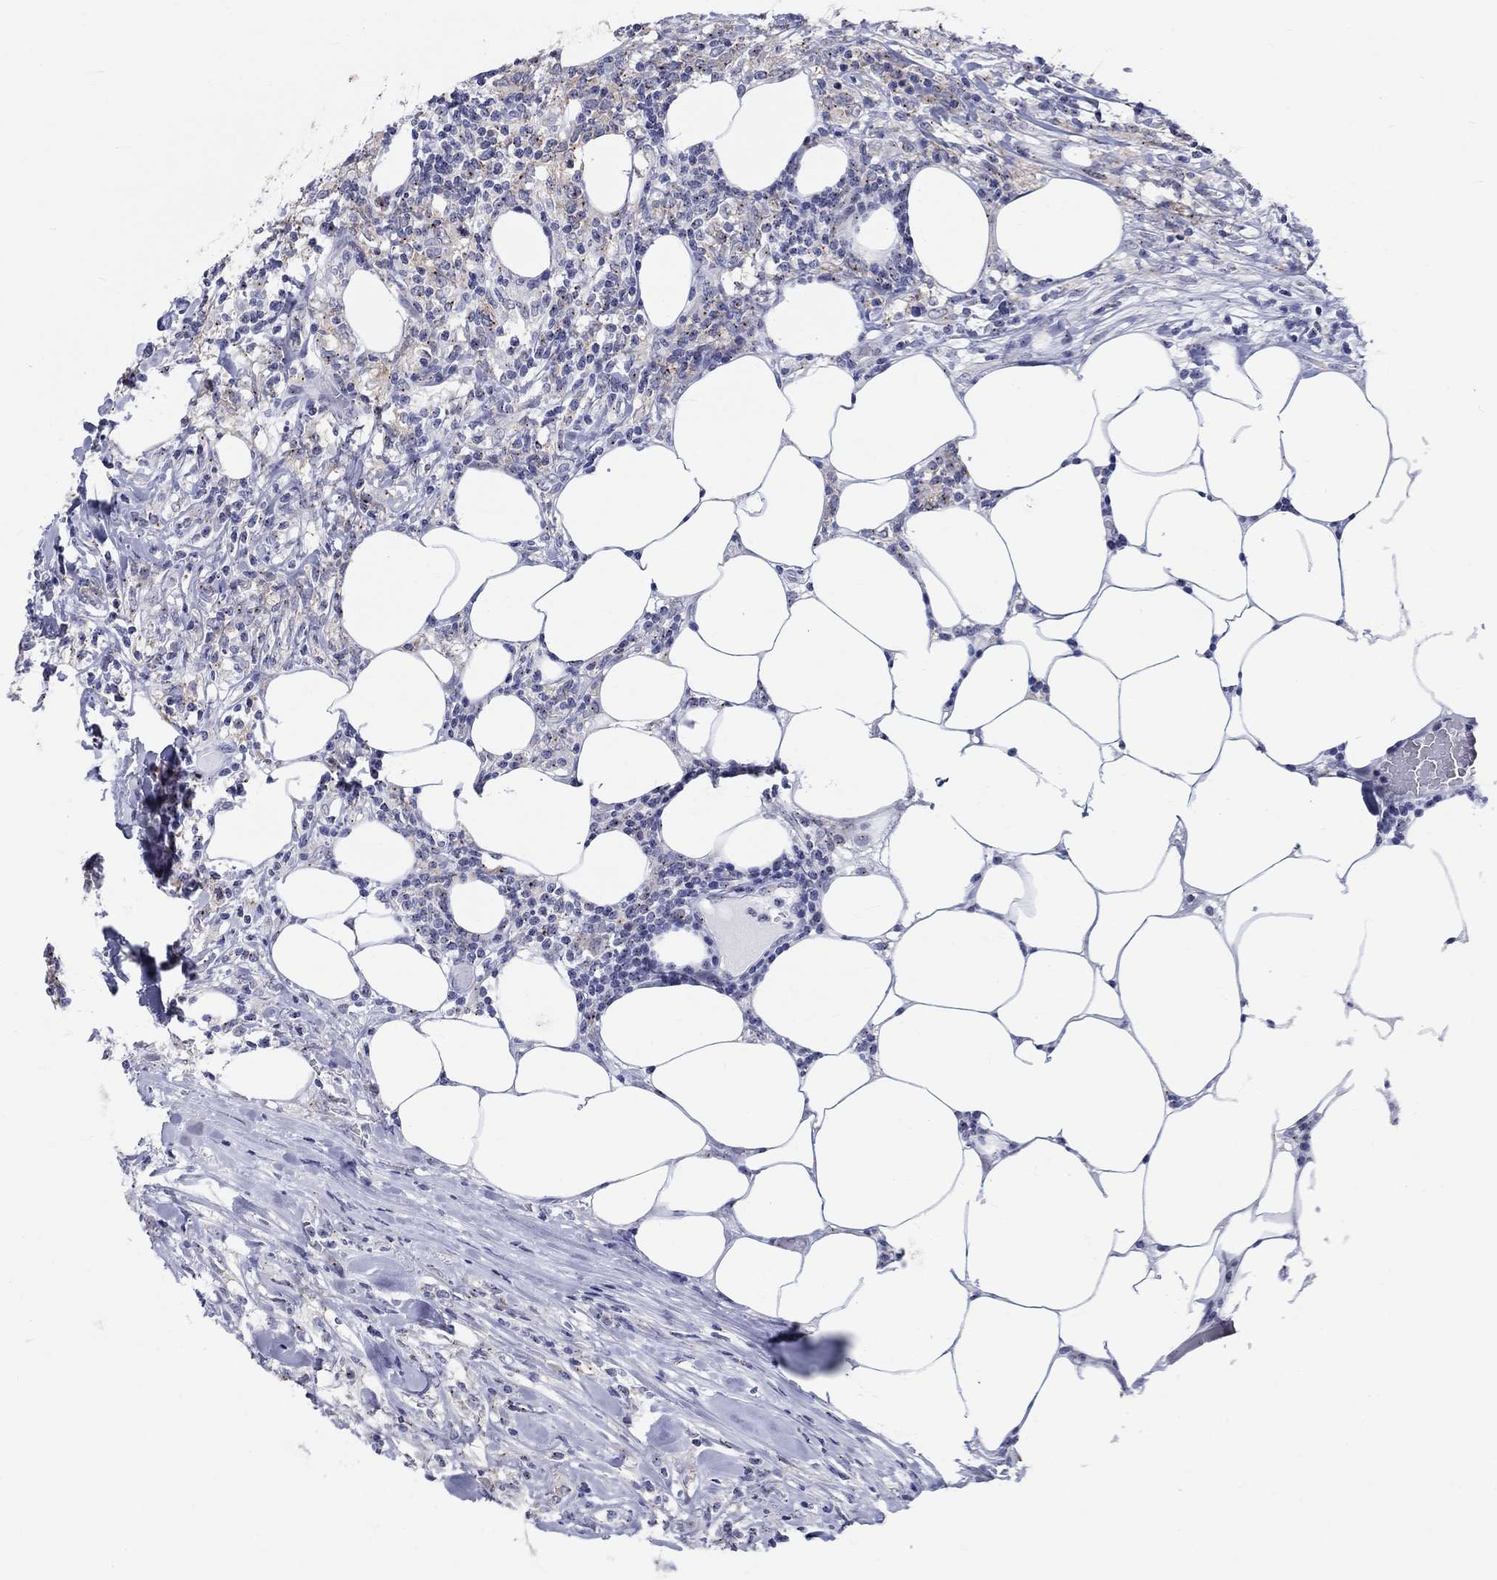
{"staining": {"intensity": "negative", "quantity": "none", "location": "none"}, "tissue": "lymphoma", "cell_type": "Tumor cells", "image_type": "cancer", "snomed": [{"axis": "morphology", "description": "Malignant lymphoma, non-Hodgkin's type, High grade"}, {"axis": "topography", "description": "Lymph node"}], "caption": "A high-resolution photomicrograph shows immunohistochemistry staining of high-grade malignant lymphoma, non-Hodgkin's type, which displays no significant staining in tumor cells.", "gene": "CEP43", "patient": {"sex": "female", "age": 84}}